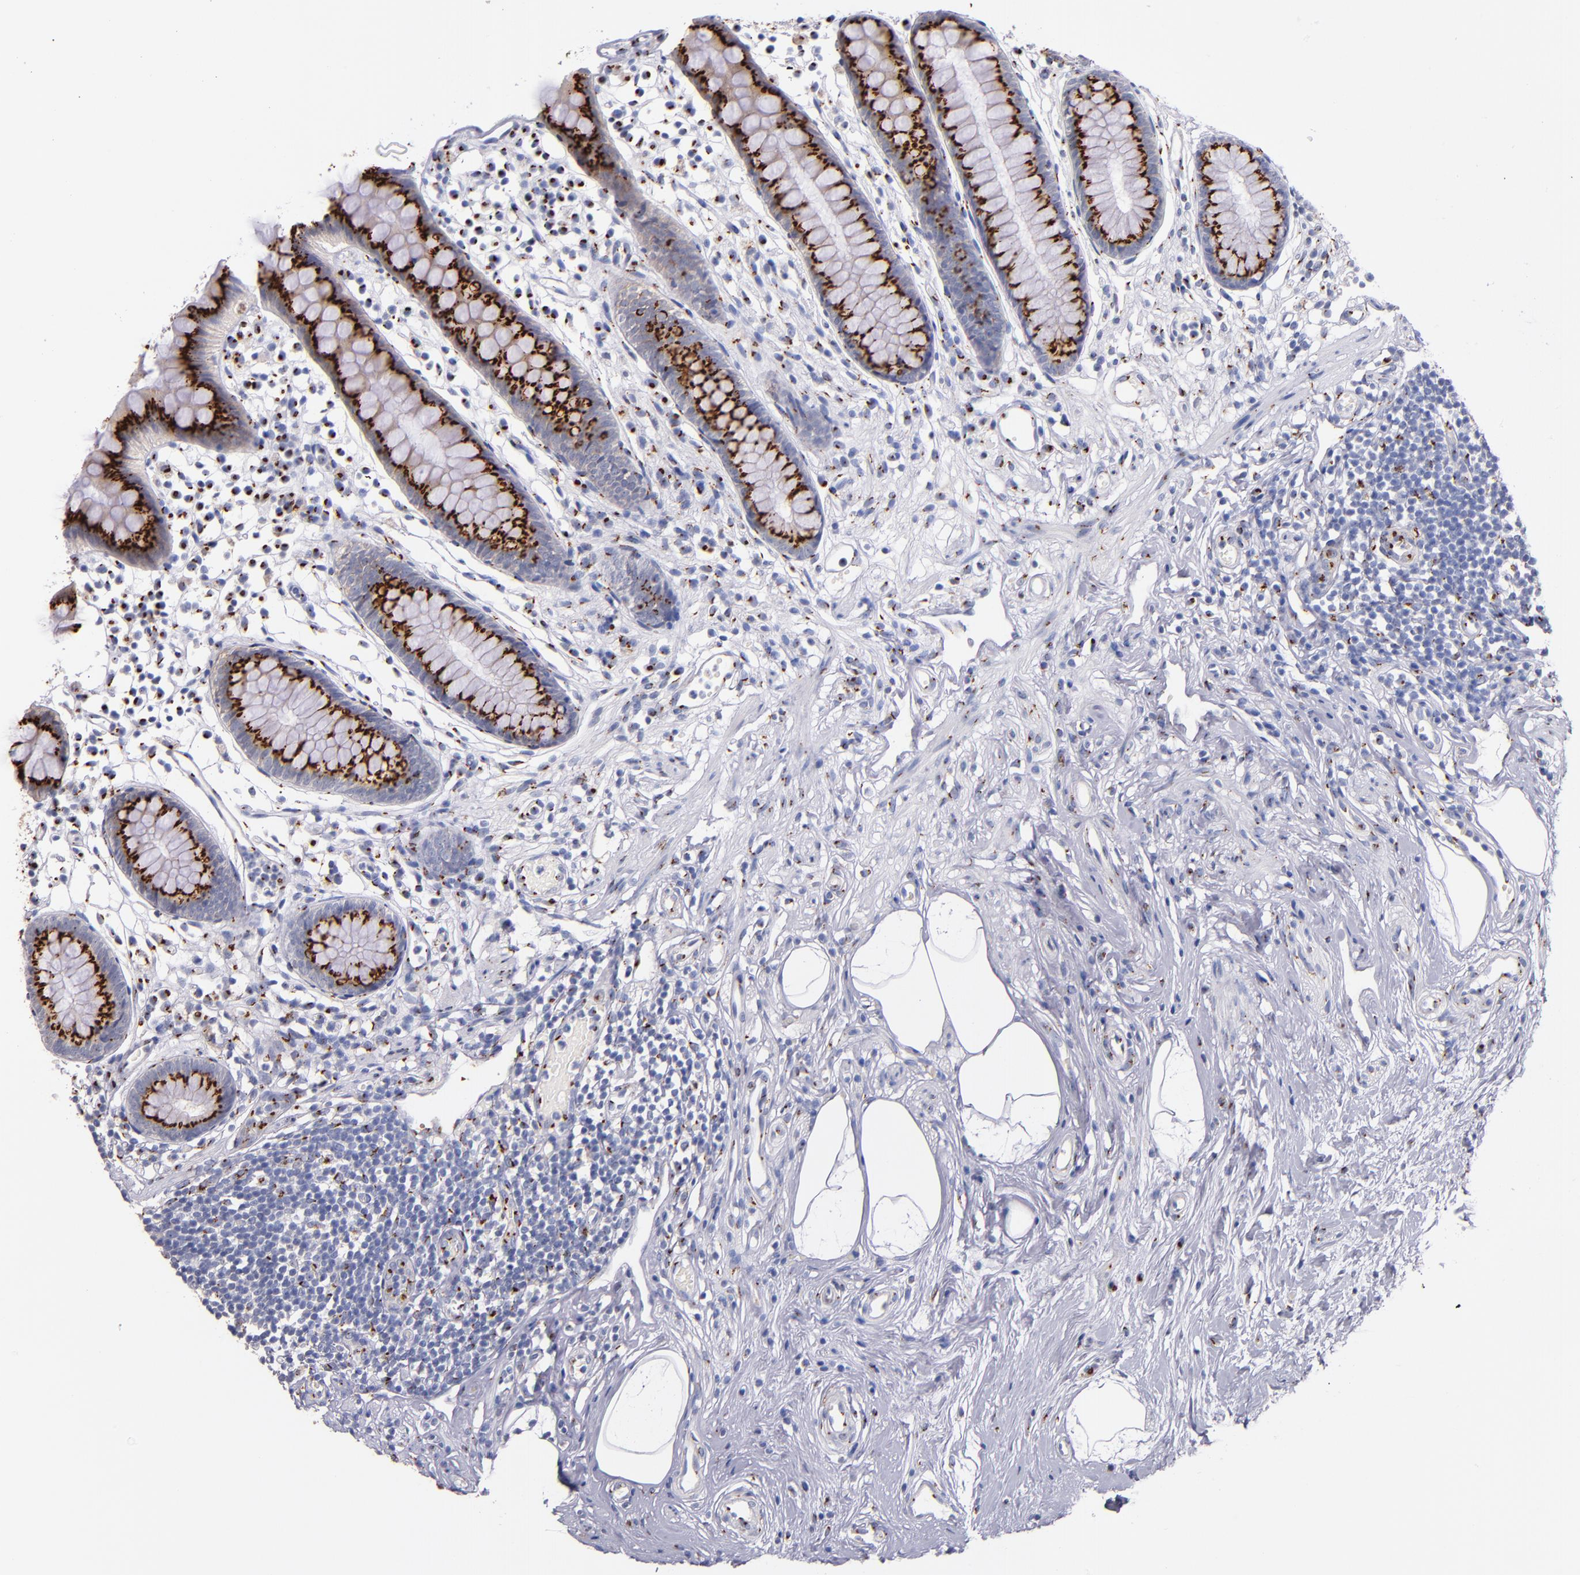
{"staining": {"intensity": "strong", "quantity": ">75%", "location": "cytoplasmic/membranous"}, "tissue": "appendix", "cell_type": "Glandular cells", "image_type": "normal", "snomed": [{"axis": "morphology", "description": "Normal tissue, NOS"}, {"axis": "topography", "description": "Appendix"}], "caption": "Strong cytoplasmic/membranous staining for a protein is seen in approximately >75% of glandular cells of unremarkable appendix using immunohistochemistry (IHC).", "gene": "GOLIM4", "patient": {"sex": "male", "age": 38}}